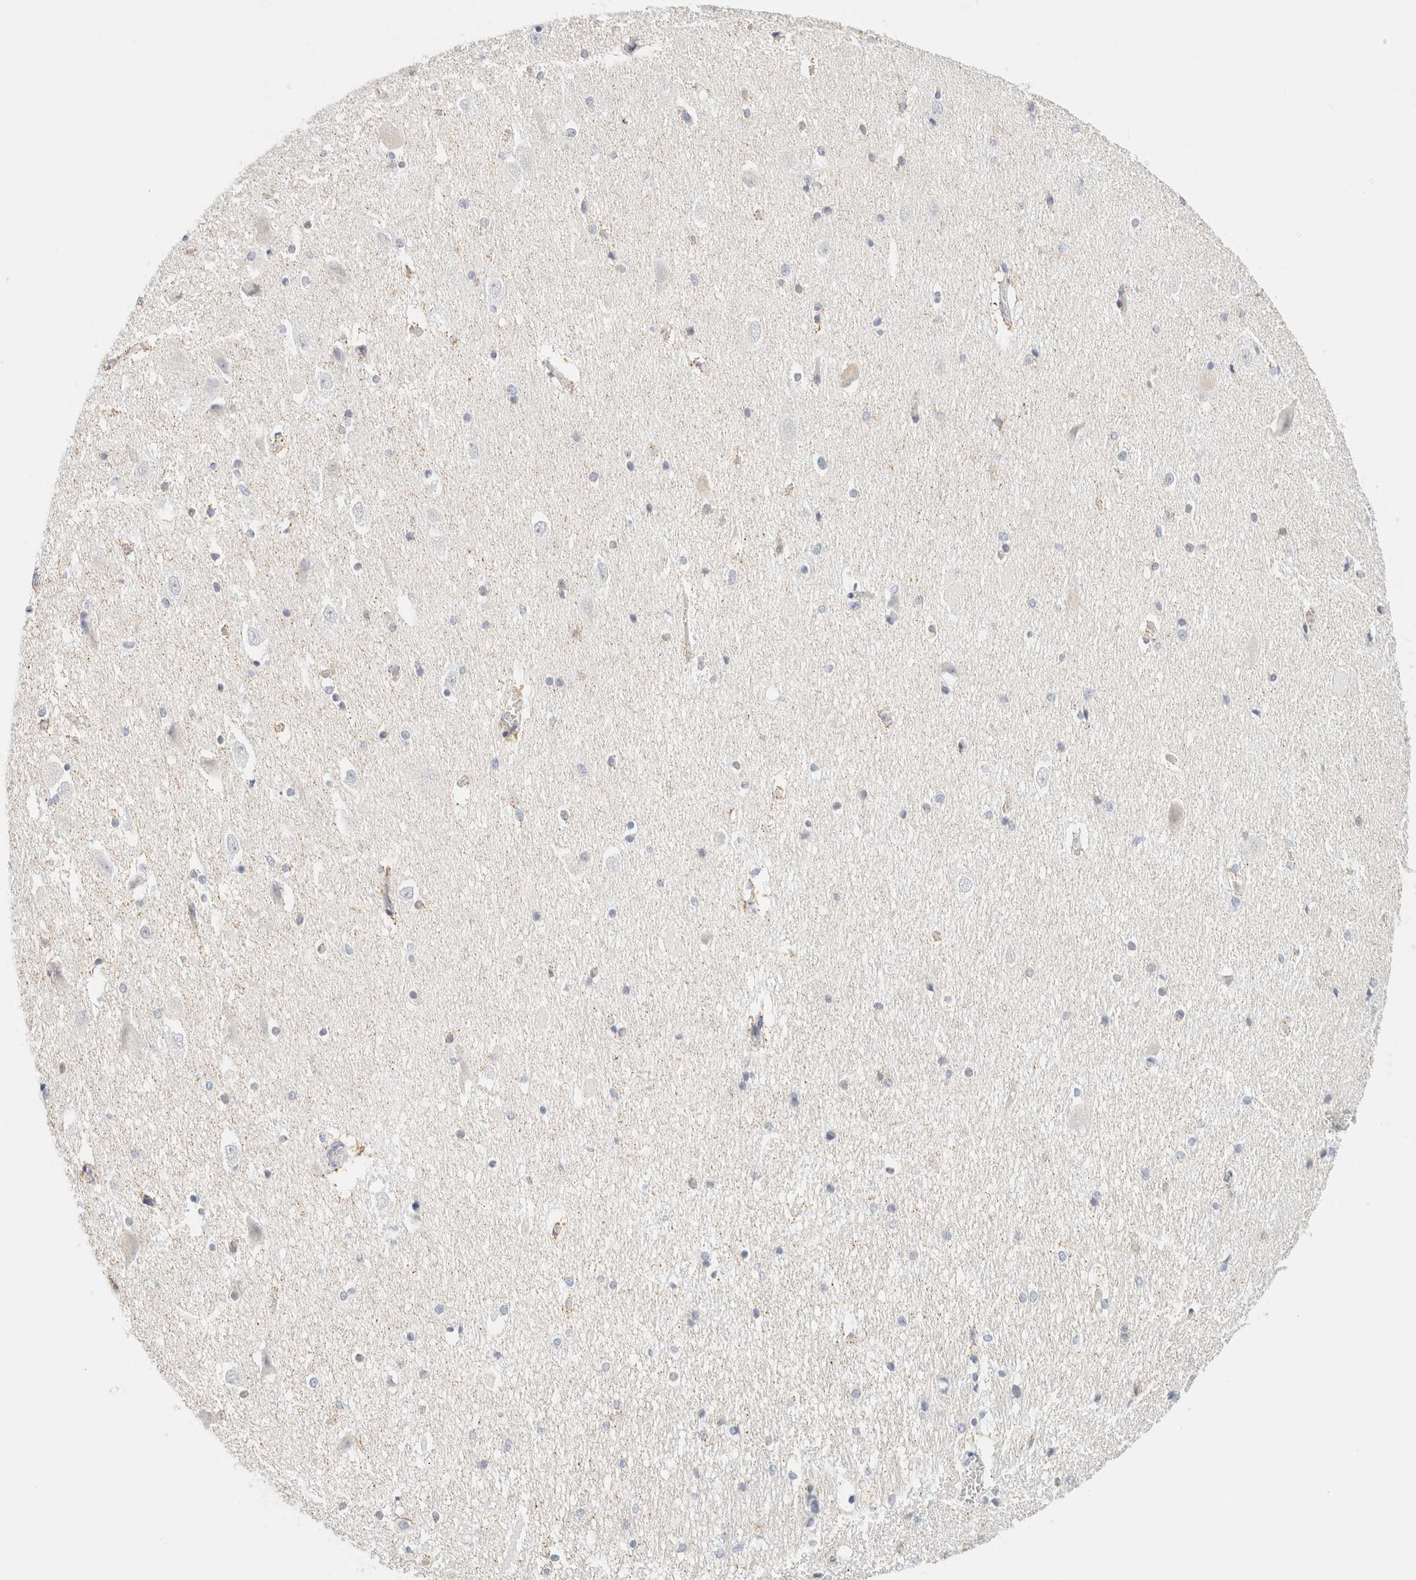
{"staining": {"intensity": "weak", "quantity": "<25%", "location": "cytoplasmic/membranous"}, "tissue": "hippocampus", "cell_type": "Glial cells", "image_type": "normal", "snomed": [{"axis": "morphology", "description": "Normal tissue, NOS"}, {"axis": "topography", "description": "Hippocampus"}], "caption": "Immunohistochemistry (IHC) photomicrograph of unremarkable hippocampus: hippocampus stained with DAB (3,3'-diaminobenzidine) demonstrates no significant protein expression in glial cells. The staining was performed using DAB to visualize the protein expression in brown, while the nuclei were stained in blue with hematoxylin (Magnification: 20x).", "gene": "KRT20", "patient": {"sex": "female", "age": 19}}